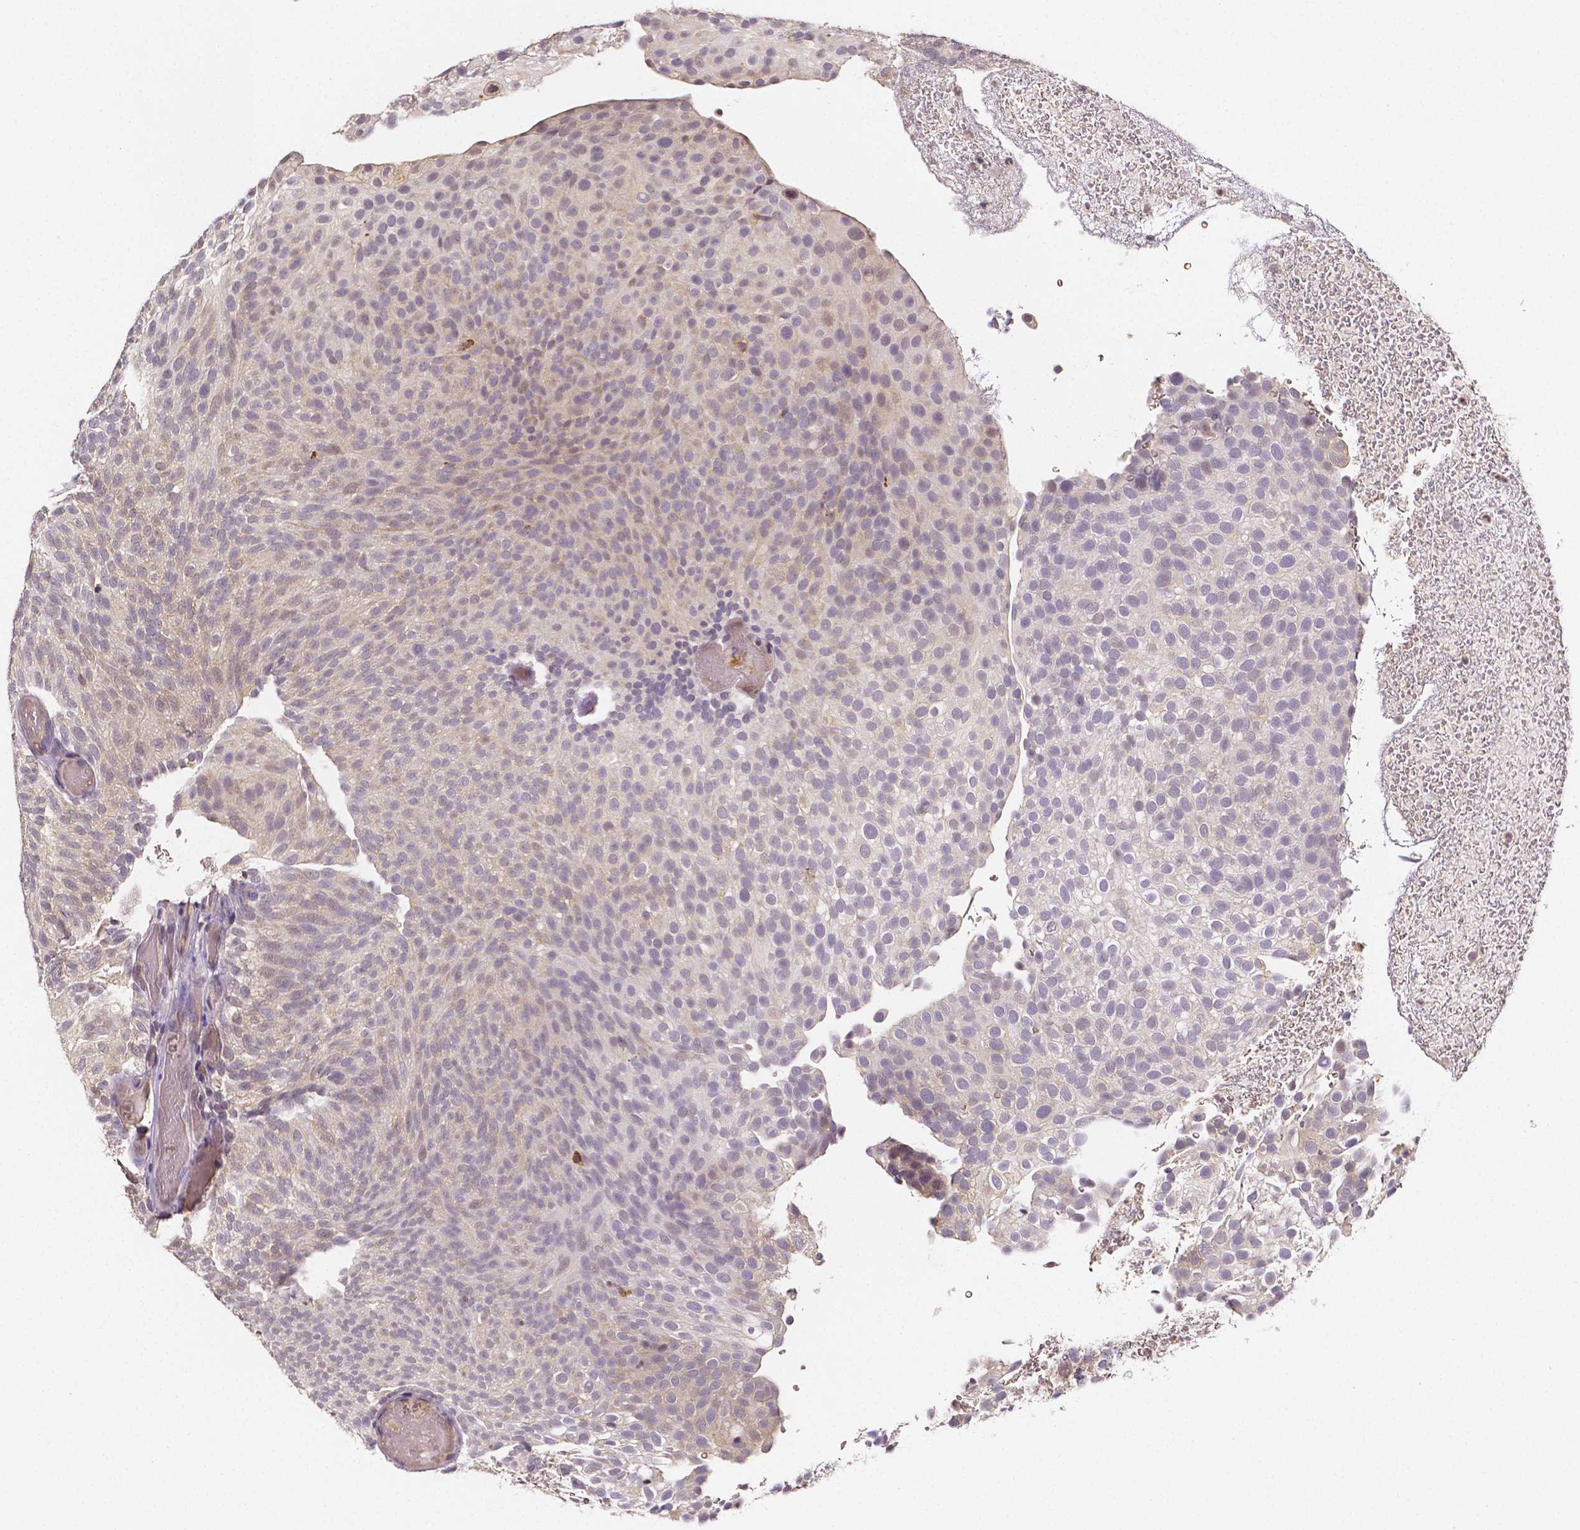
{"staining": {"intensity": "negative", "quantity": "none", "location": "none"}, "tissue": "urothelial cancer", "cell_type": "Tumor cells", "image_type": "cancer", "snomed": [{"axis": "morphology", "description": "Urothelial carcinoma, Low grade"}, {"axis": "topography", "description": "Urinary bladder"}], "caption": "Tumor cells are negative for protein expression in human urothelial cancer.", "gene": "NRGN", "patient": {"sex": "male", "age": 78}}